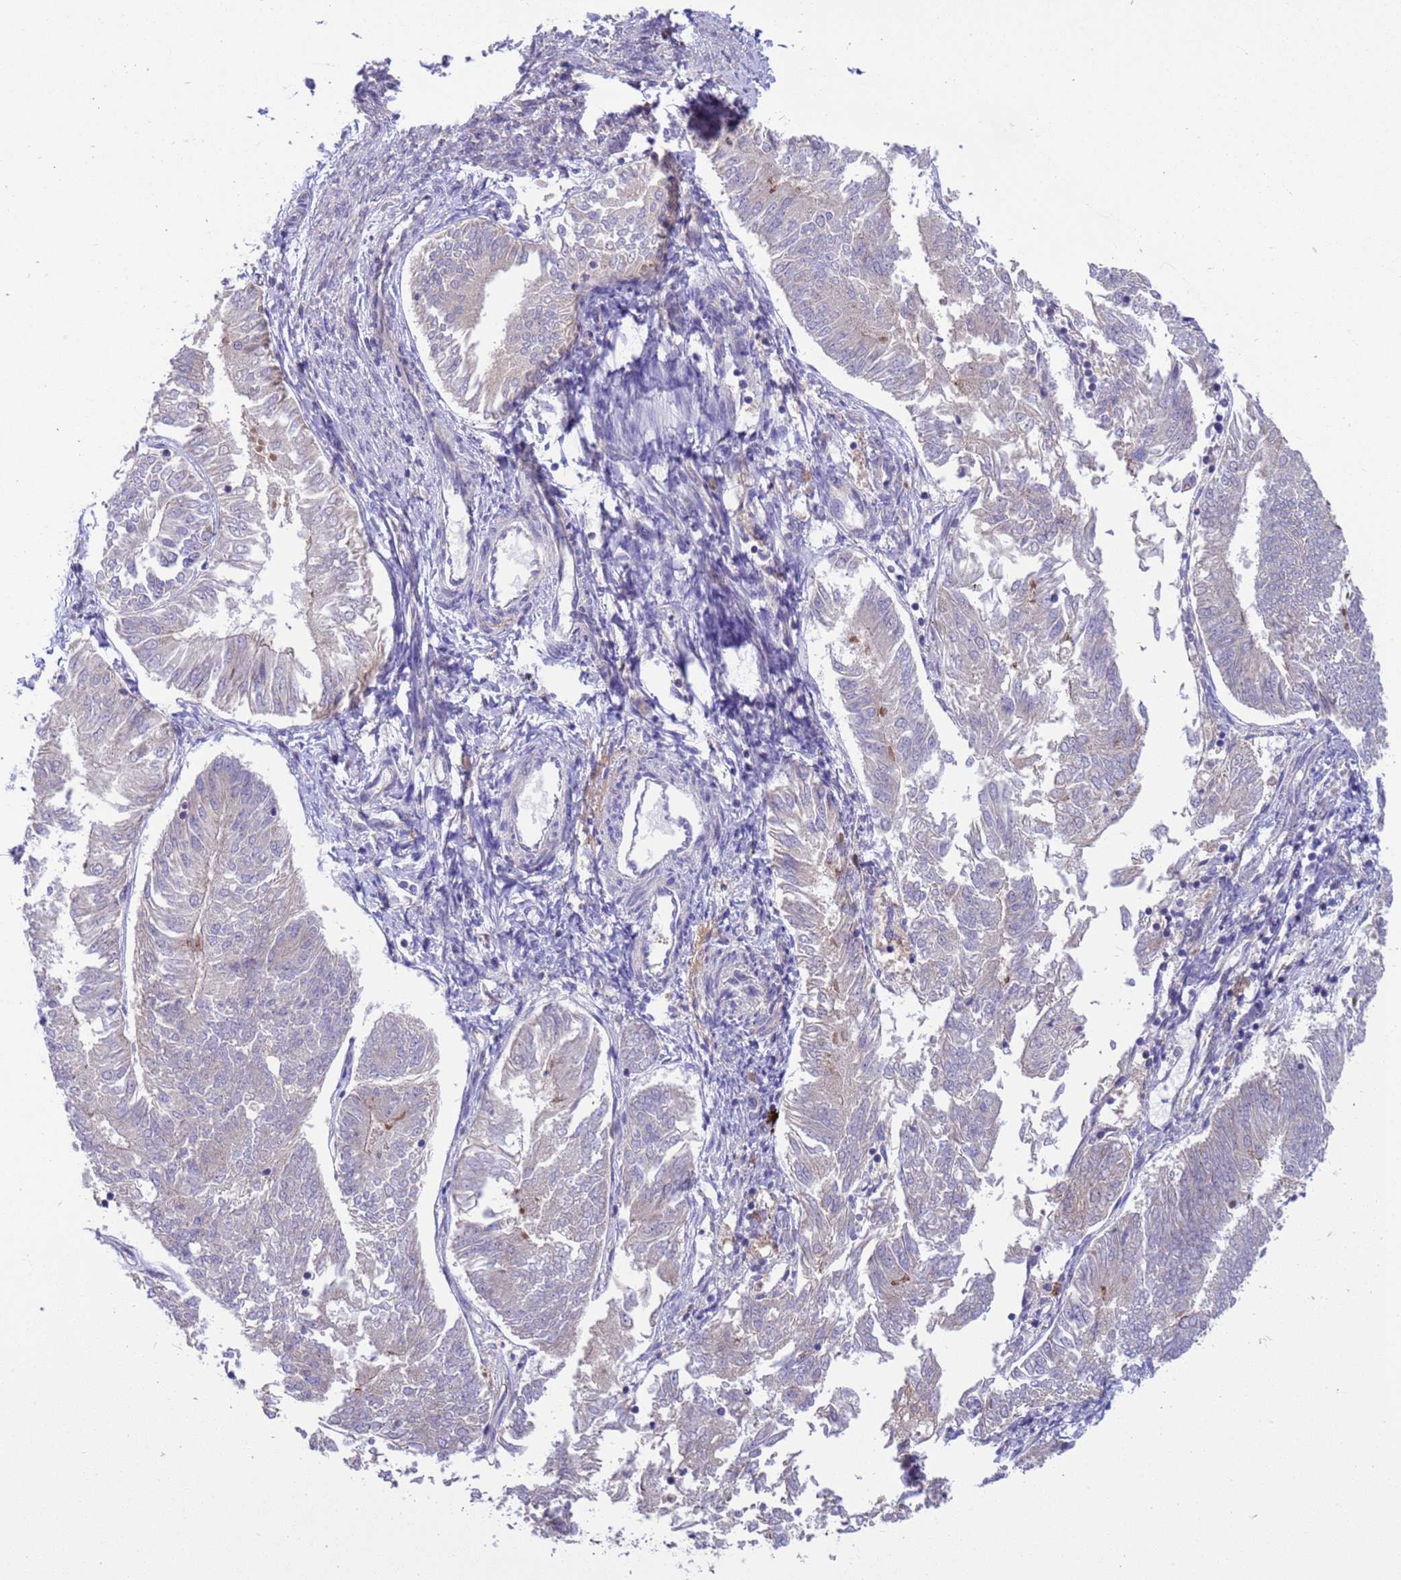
{"staining": {"intensity": "negative", "quantity": "none", "location": "none"}, "tissue": "endometrial cancer", "cell_type": "Tumor cells", "image_type": "cancer", "snomed": [{"axis": "morphology", "description": "Adenocarcinoma, NOS"}, {"axis": "topography", "description": "Endometrium"}], "caption": "A photomicrograph of endometrial cancer stained for a protein demonstrates no brown staining in tumor cells.", "gene": "GJA10", "patient": {"sex": "female", "age": 58}}